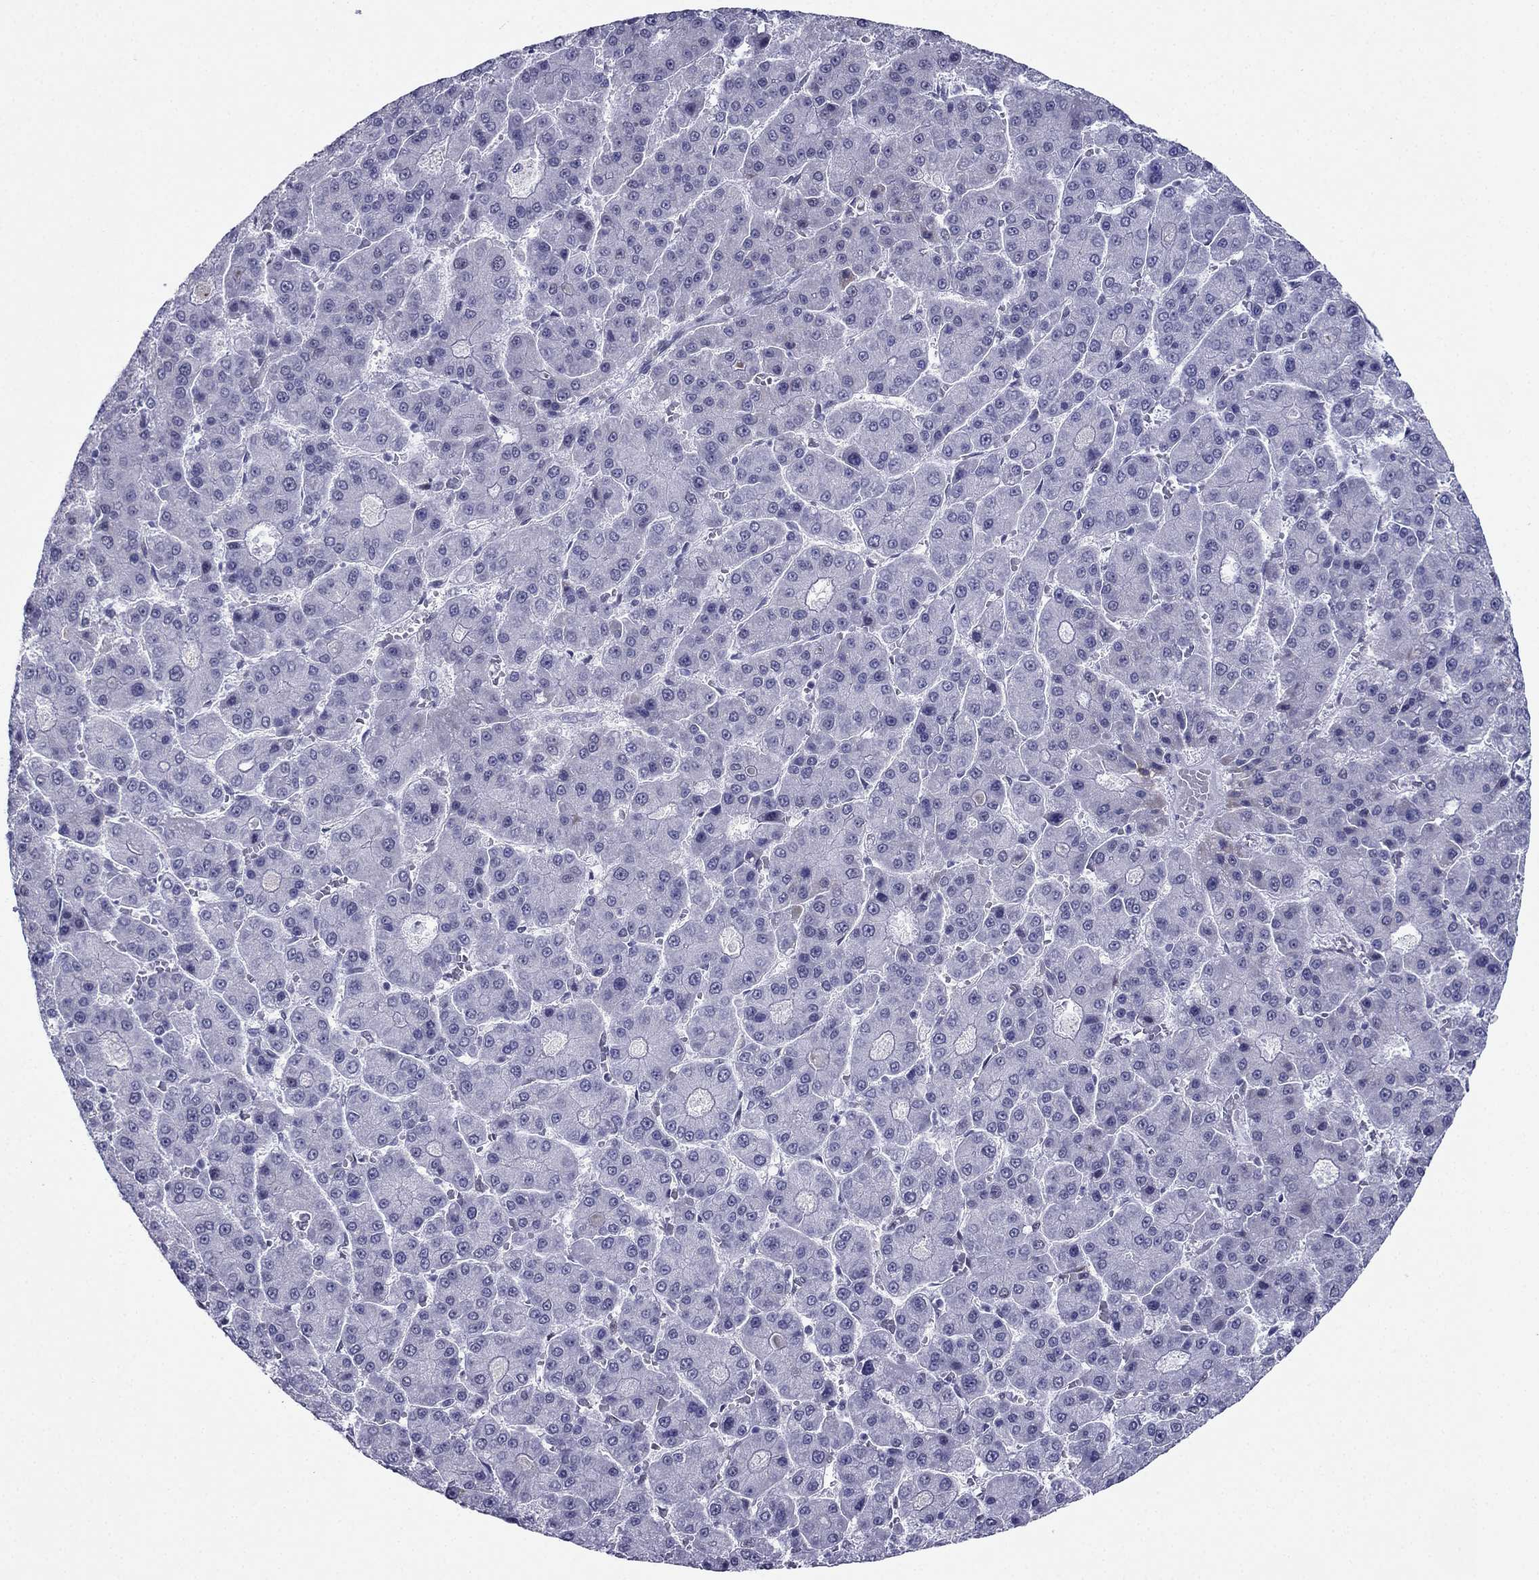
{"staining": {"intensity": "negative", "quantity": "none", "location": "none"}, "tissue": "liver cancer", "cell_type": "Tumor cells", "image_type": "cancer", "snomed": [{"axis": "morphology", "description": "Carcinoma, Hepatocellular, NOS"}, {"axis": "topography", "description": "Liver"}], "caption": "High magnification brightfield microscopy of liver cancer stained with DAB (brown) and counterstained with hematoxylin (blue): tumor cells show no significant expression. Brightfield microscopy of immunohistochemistry (IHC) stained with DAB (3,3'-diaminobenzidine) (brown) and hematoxylin (blue), captured at high magnification.", "gene": "PPM1G", "patient": {"sex": "male", "age": 70}}